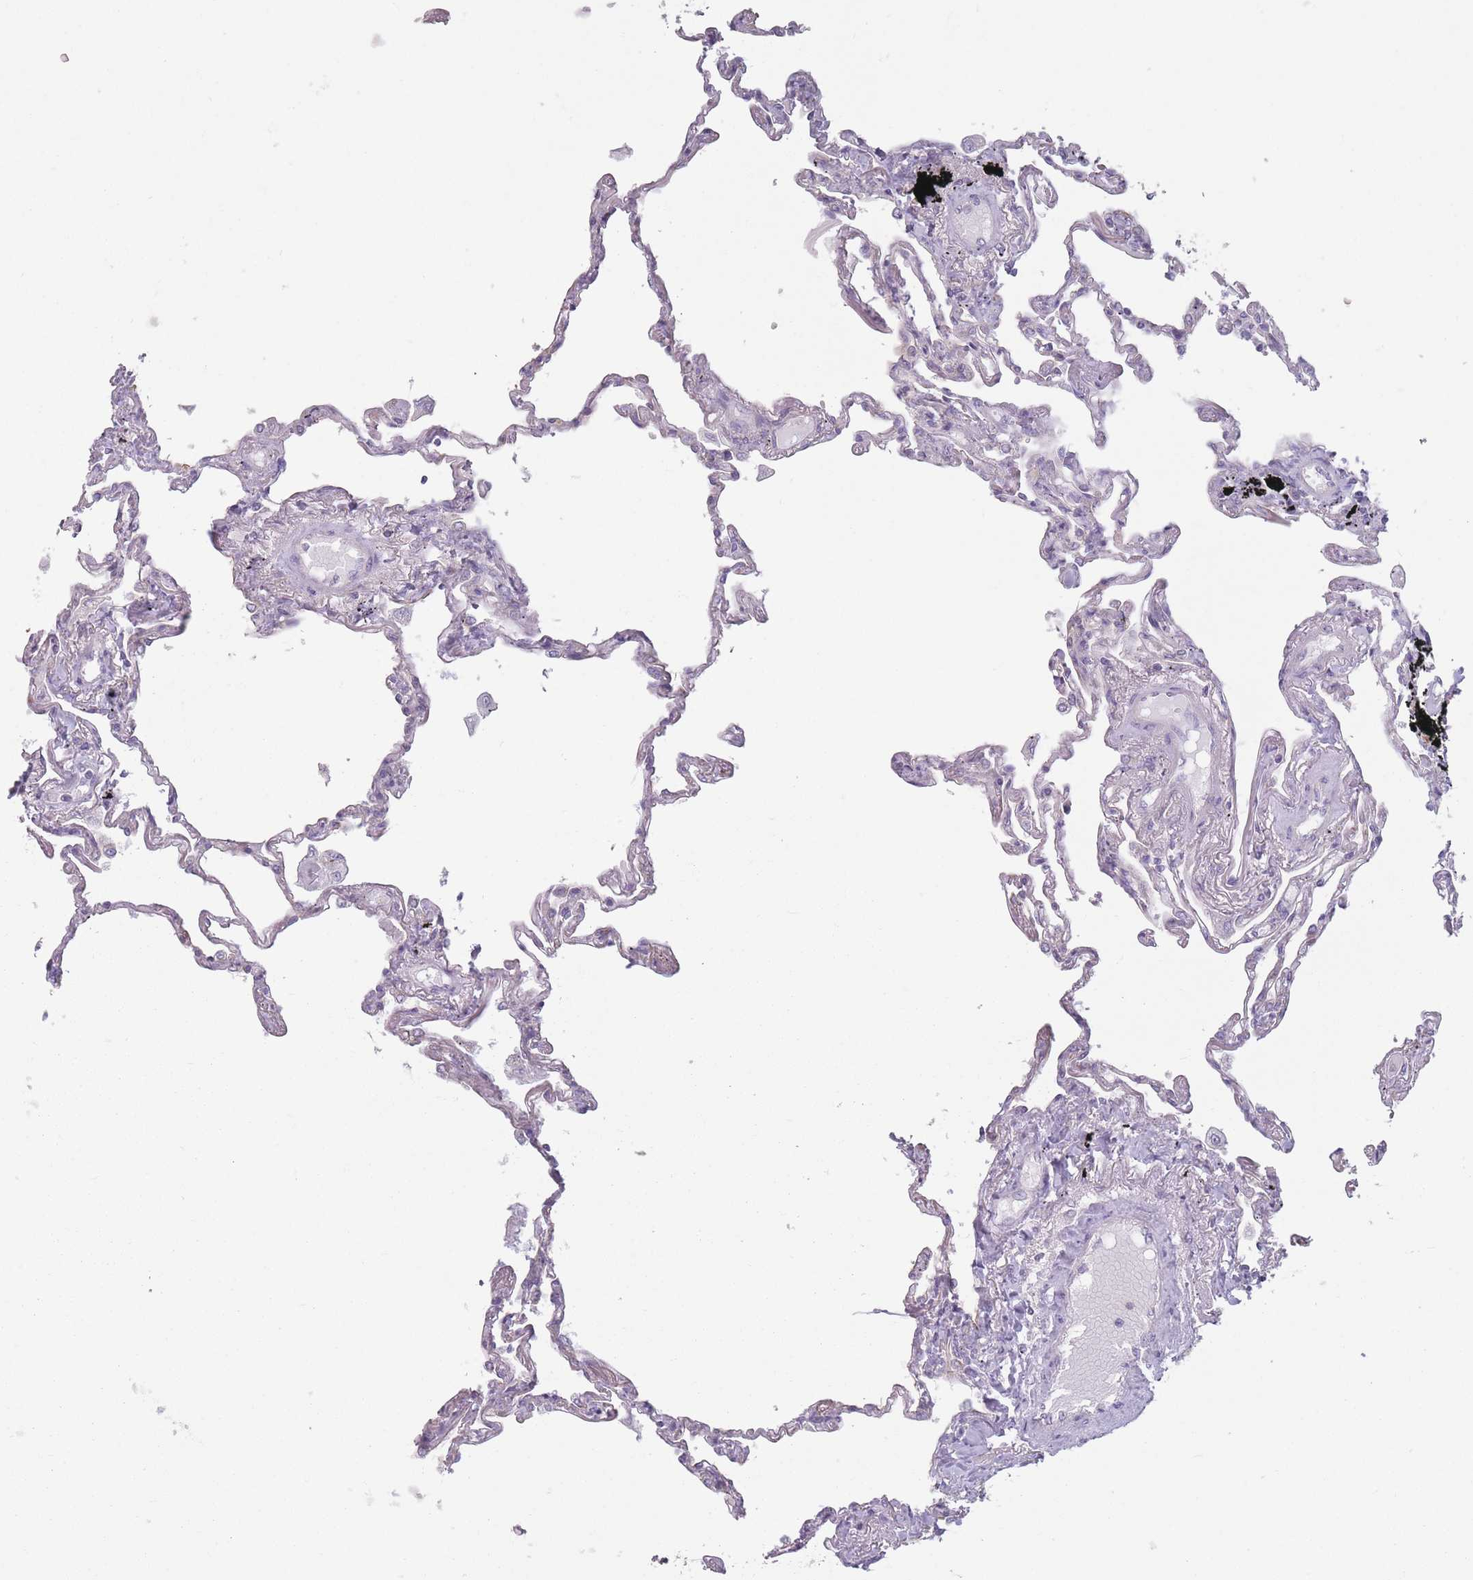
{"staining": {"intensity": "negative", "quantity": "none", "location": "none"}, "tissue": "lung", "cell_type": "Alveolar cells", "image_type": "normal", "snomed": [{"axis": "morphology", "description": "Normal tissue, NOS"}, {"axis": "topography", "description": "Lung"}], "caption": "Protein analysis of benign lung reveals no significant staining in alveolar cells.", "gene": "HSBP1L1", "patient": {"sex": "female", "age": 67}}